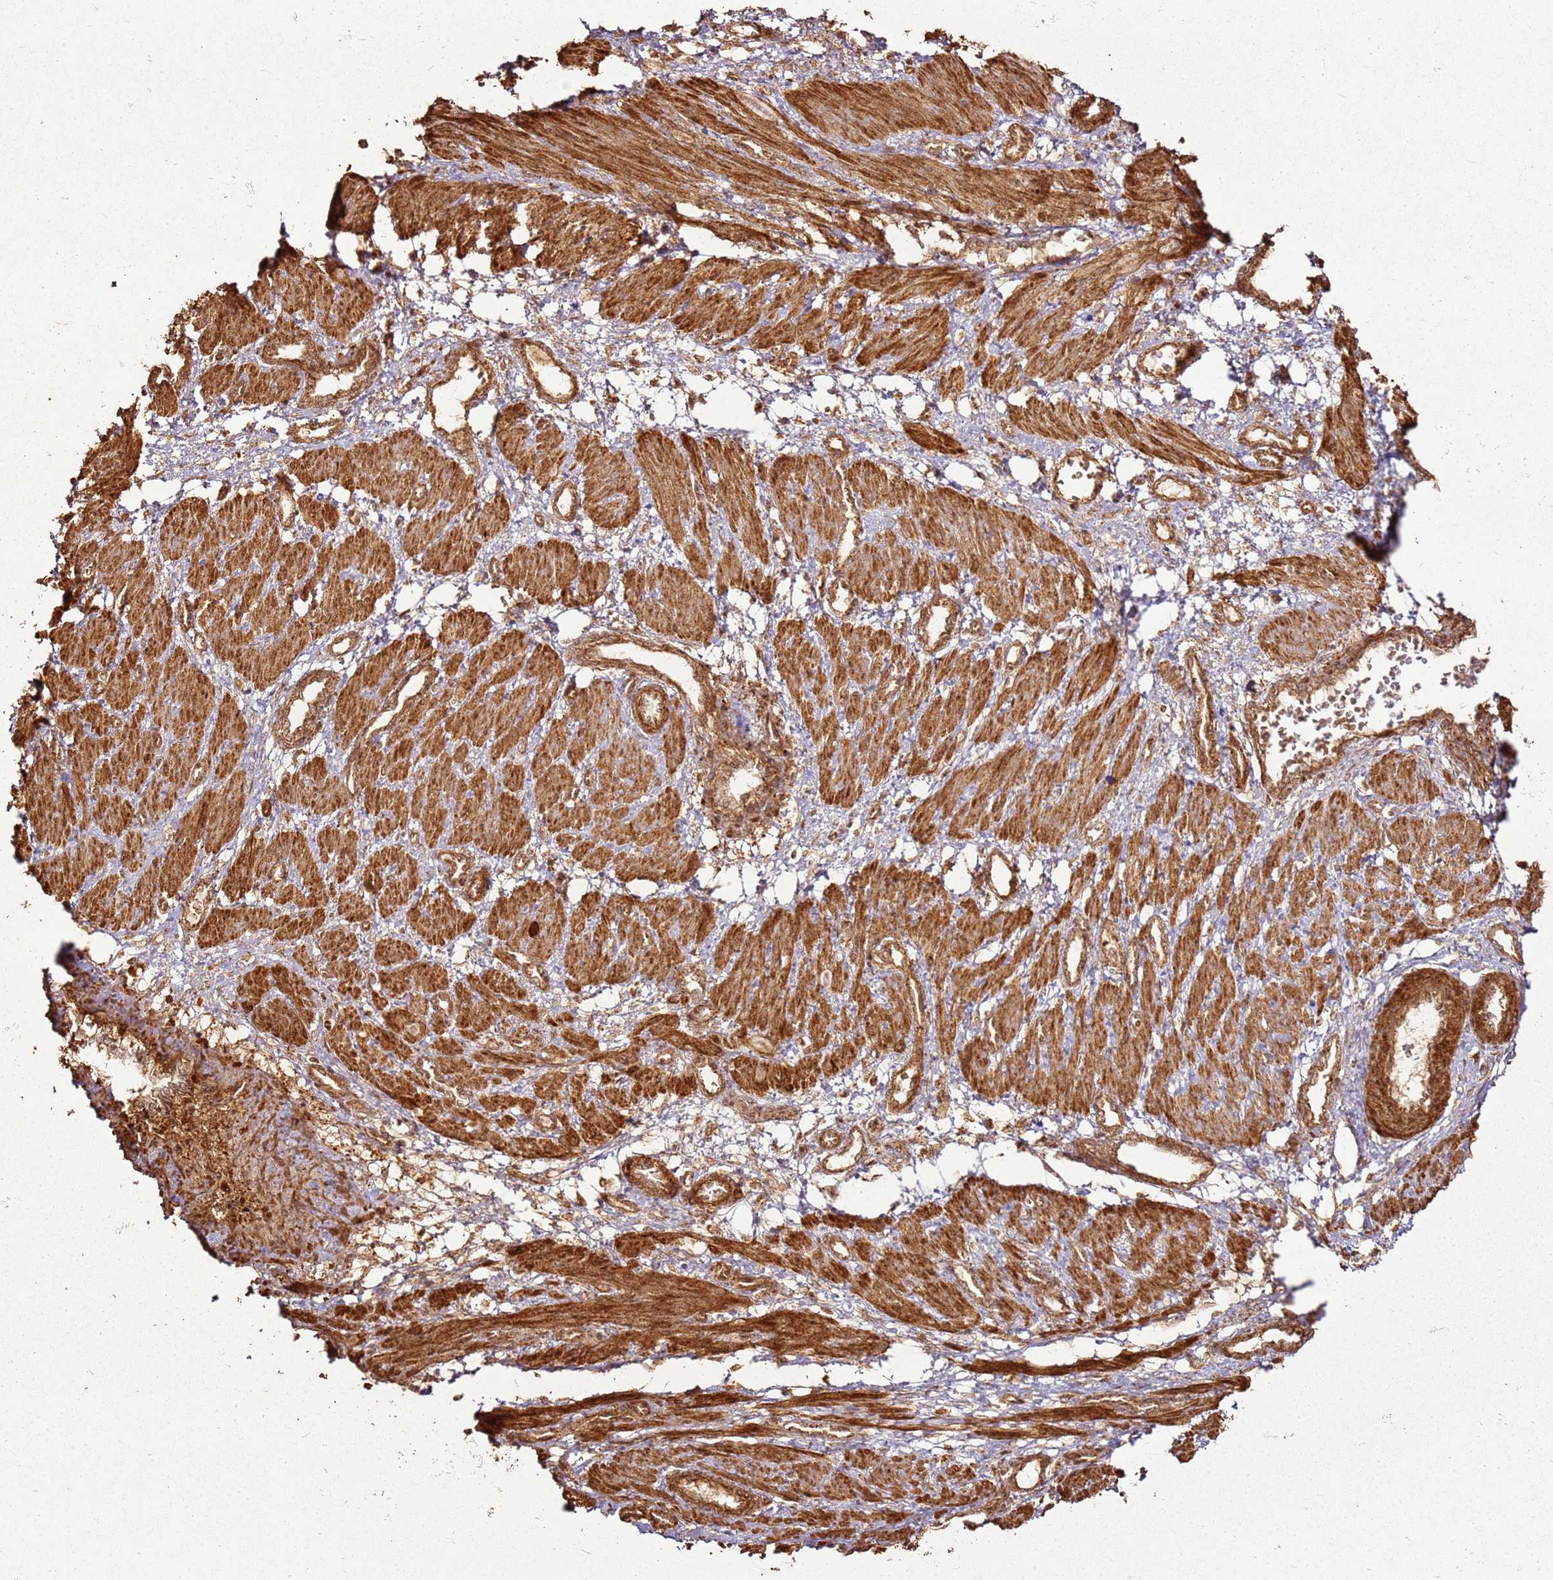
{"staining": {"intensity": "strong", "quantity": ">75%", "location": "cytoplasmic/membranous"}, "tissue": "smooth muscle", "cell_type": "Smooth muscle cells", "image_type": "normal", "snomed": [{"axis": "morphology", "description": "Normal tissue, NOS"}, {"axis": "topography", "description": "Endometrium"}], "caption": "Unremarkable smooth muscle displays strong cytoplasmic/membranous staining in about >75% of smooth muscle cells.", "gene": "MRPS6", "patient": {"sex": "female", "age": 33}}